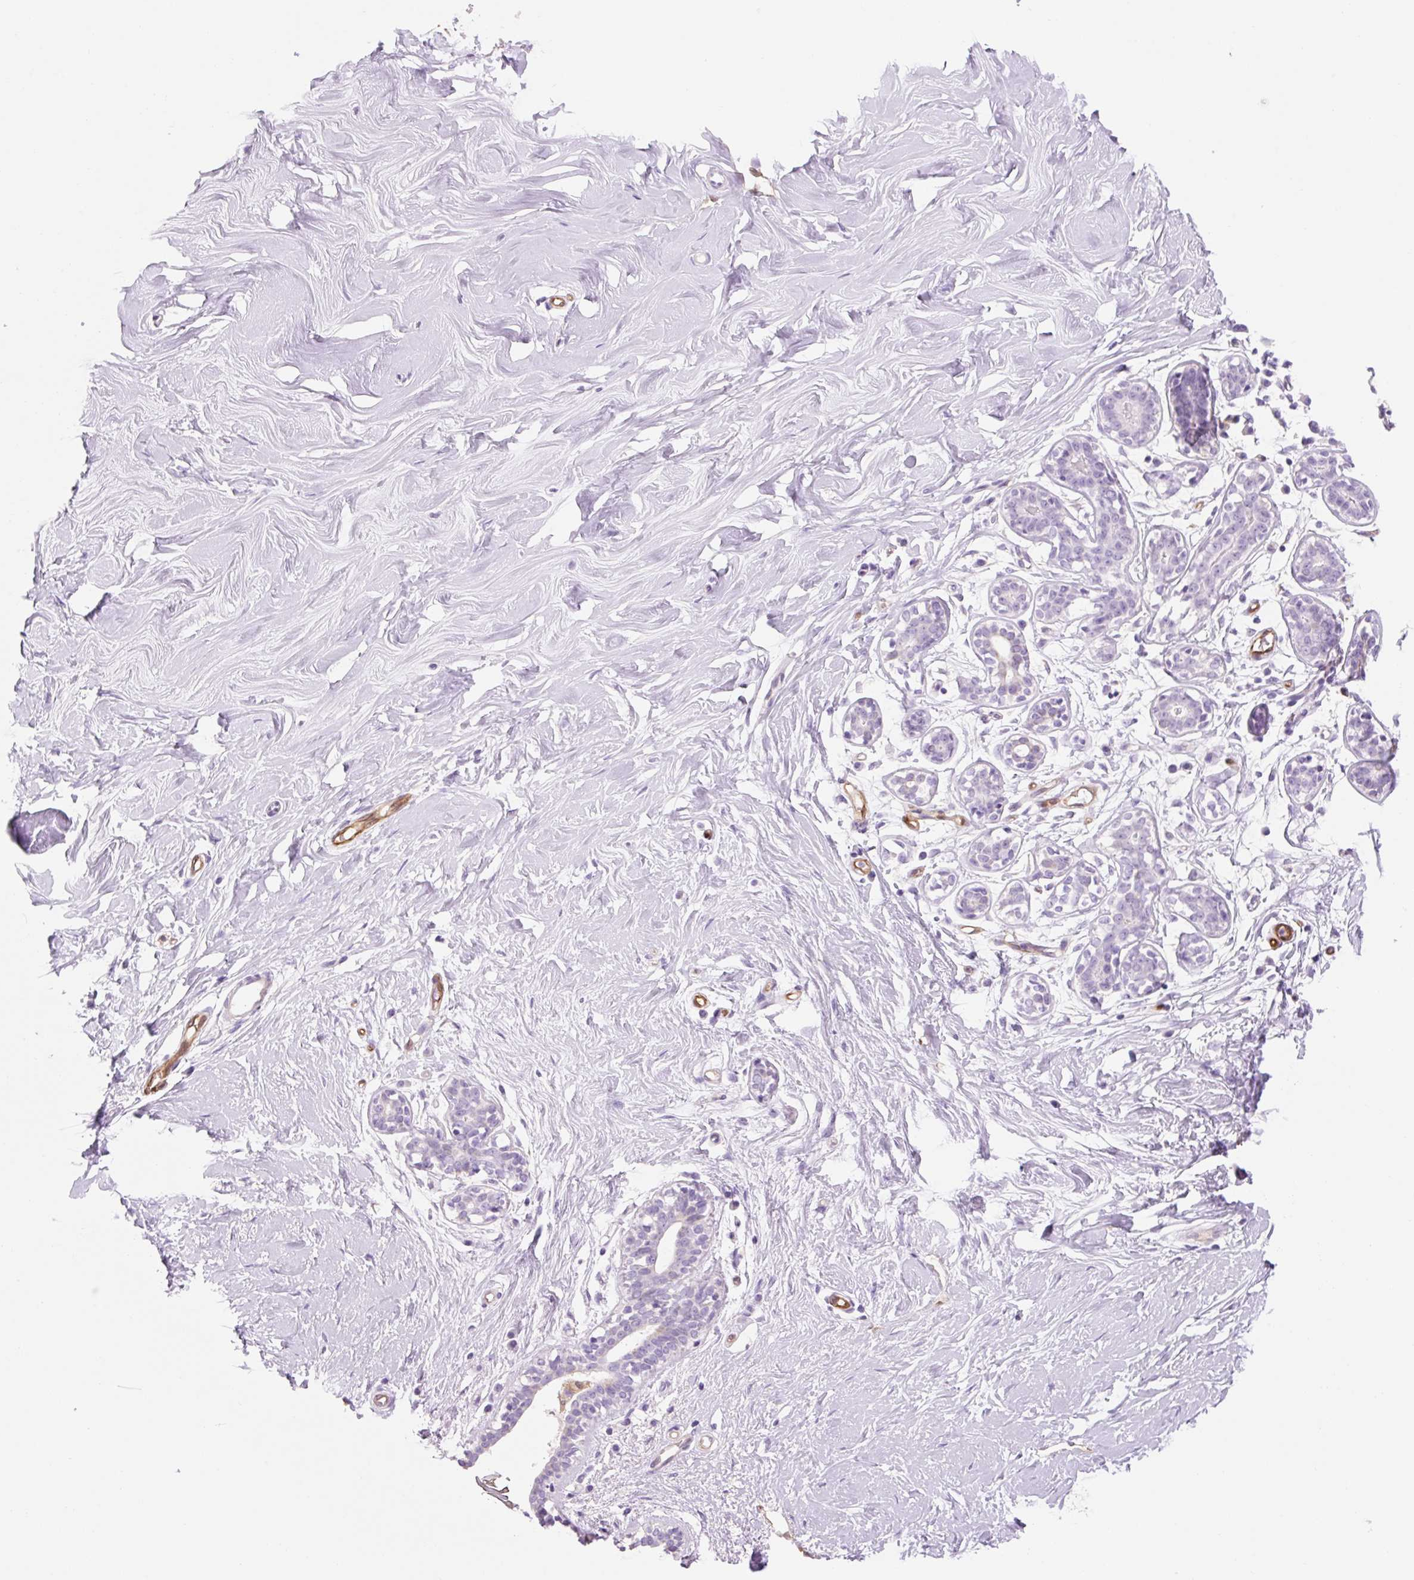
{"staining": {"intensity": "negative", "quantity": "none", "location": "none"}, "tissue": "breast", "cell_type": "Adipocytes", "image_type": "normal", "snomed": [{"axis": "morphology", "description": "Normal tissue, NOS"}, {"axis": "topography", "description": "Breast"}], "caption": "IHC histopathology image of unremarkable breast: human breast stained with DAB (3,3'-diaminobenzidine) exhibits no significant protein staining in adipocytes.", "gene": "FABP5", "patient": {"sex": "female", "age": 27}}